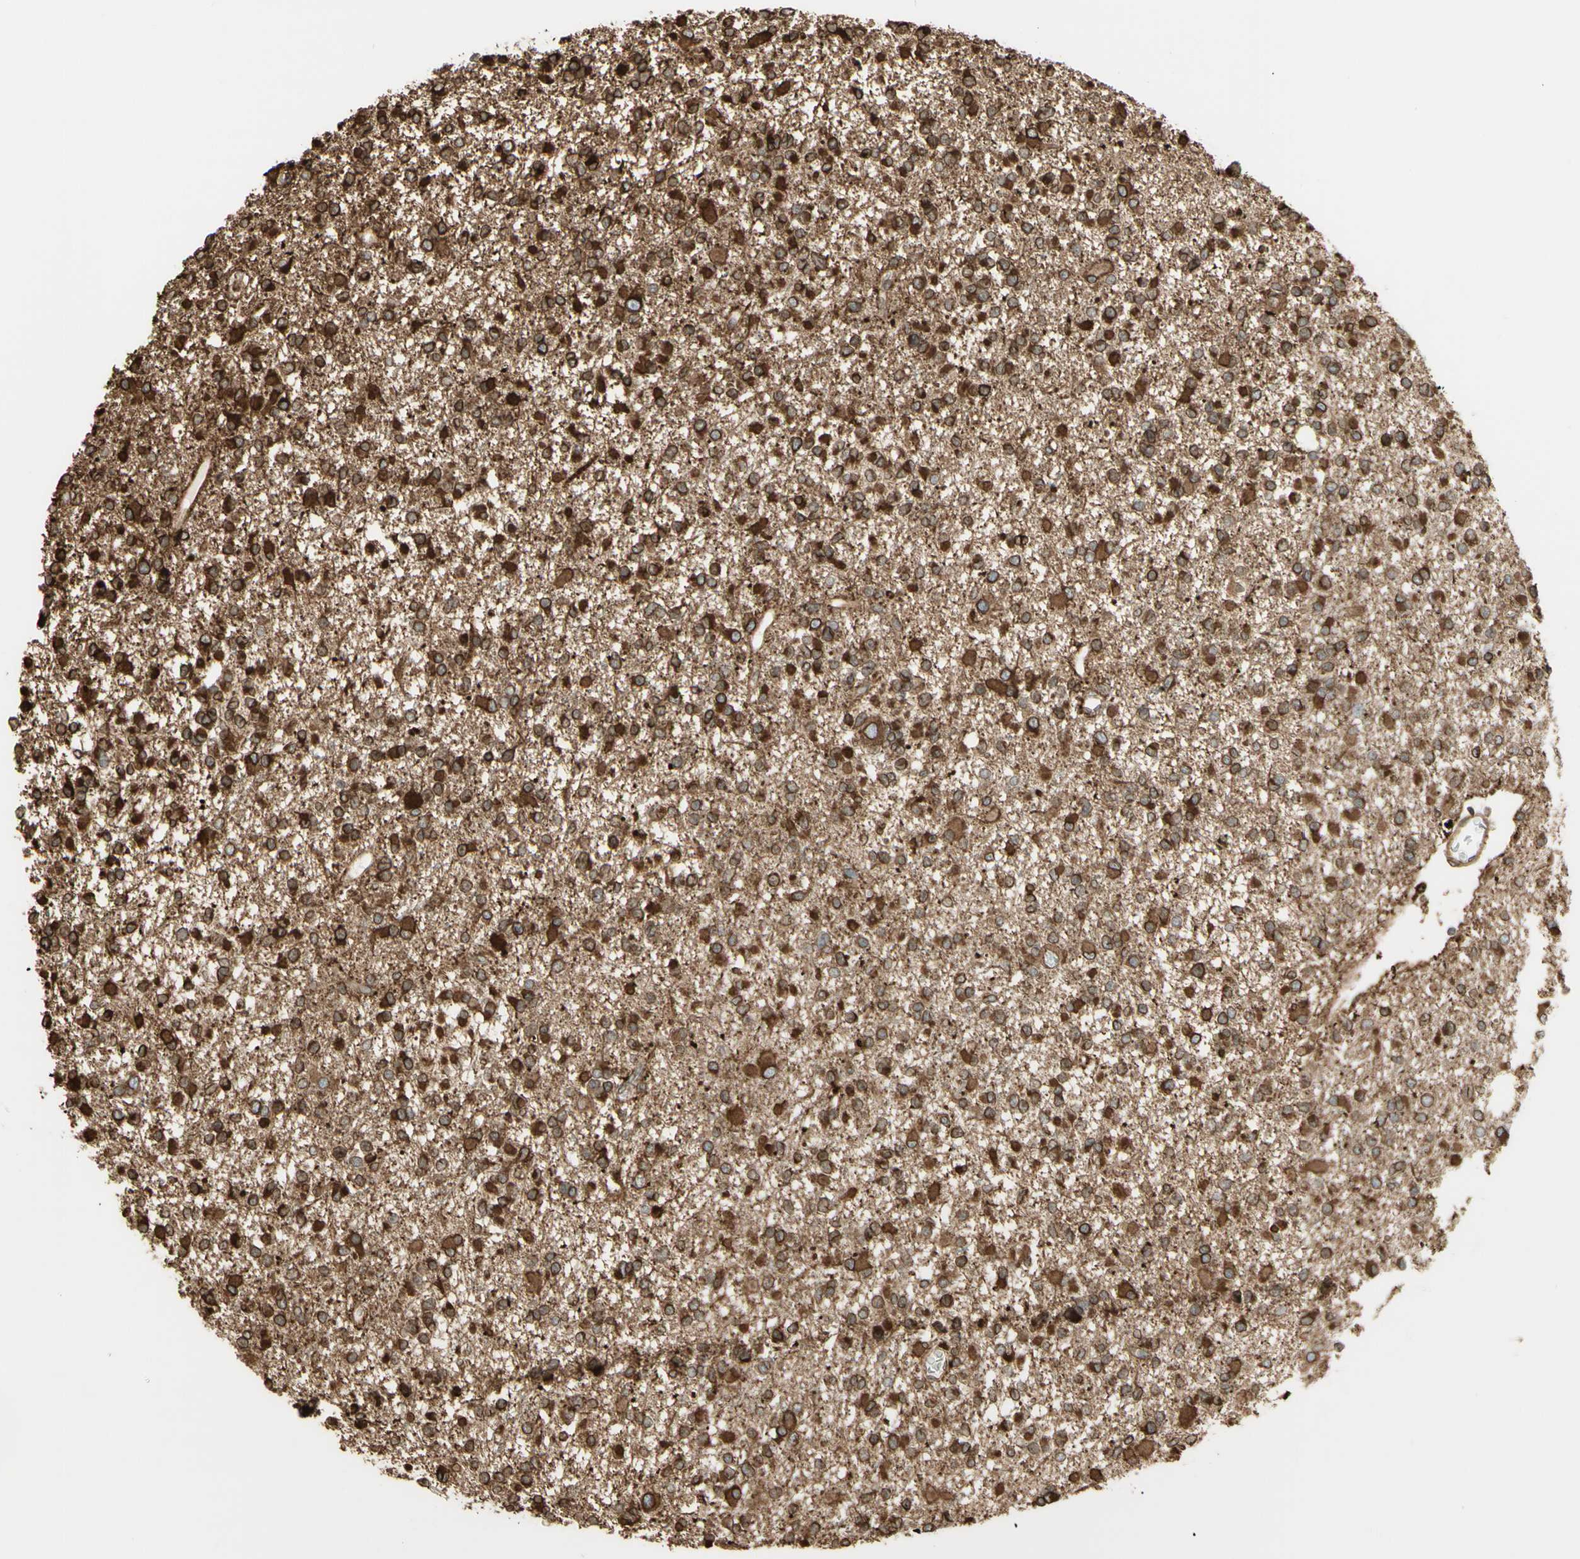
{"staining": {"intensity": "strong", "quantity": ">75%", "location": "cytoplasmic/membranous"}, "tissue": "glioma", "cell_type": "Tumor cells", "image_type": "cancer", "snomed": [{"axis": "morphology", "description": "Glioma, malignant, Low grade"}, {"axis": "topography", "description": "Brain"}], "caption": "Low-grade glioma (malignant) stained for a protein (brown) displays strong cytoplasmic/membranous positive staining in about >75% of tumor cells.", "gene": "CANX", "patient": {"sex": "female", "age": 22}}